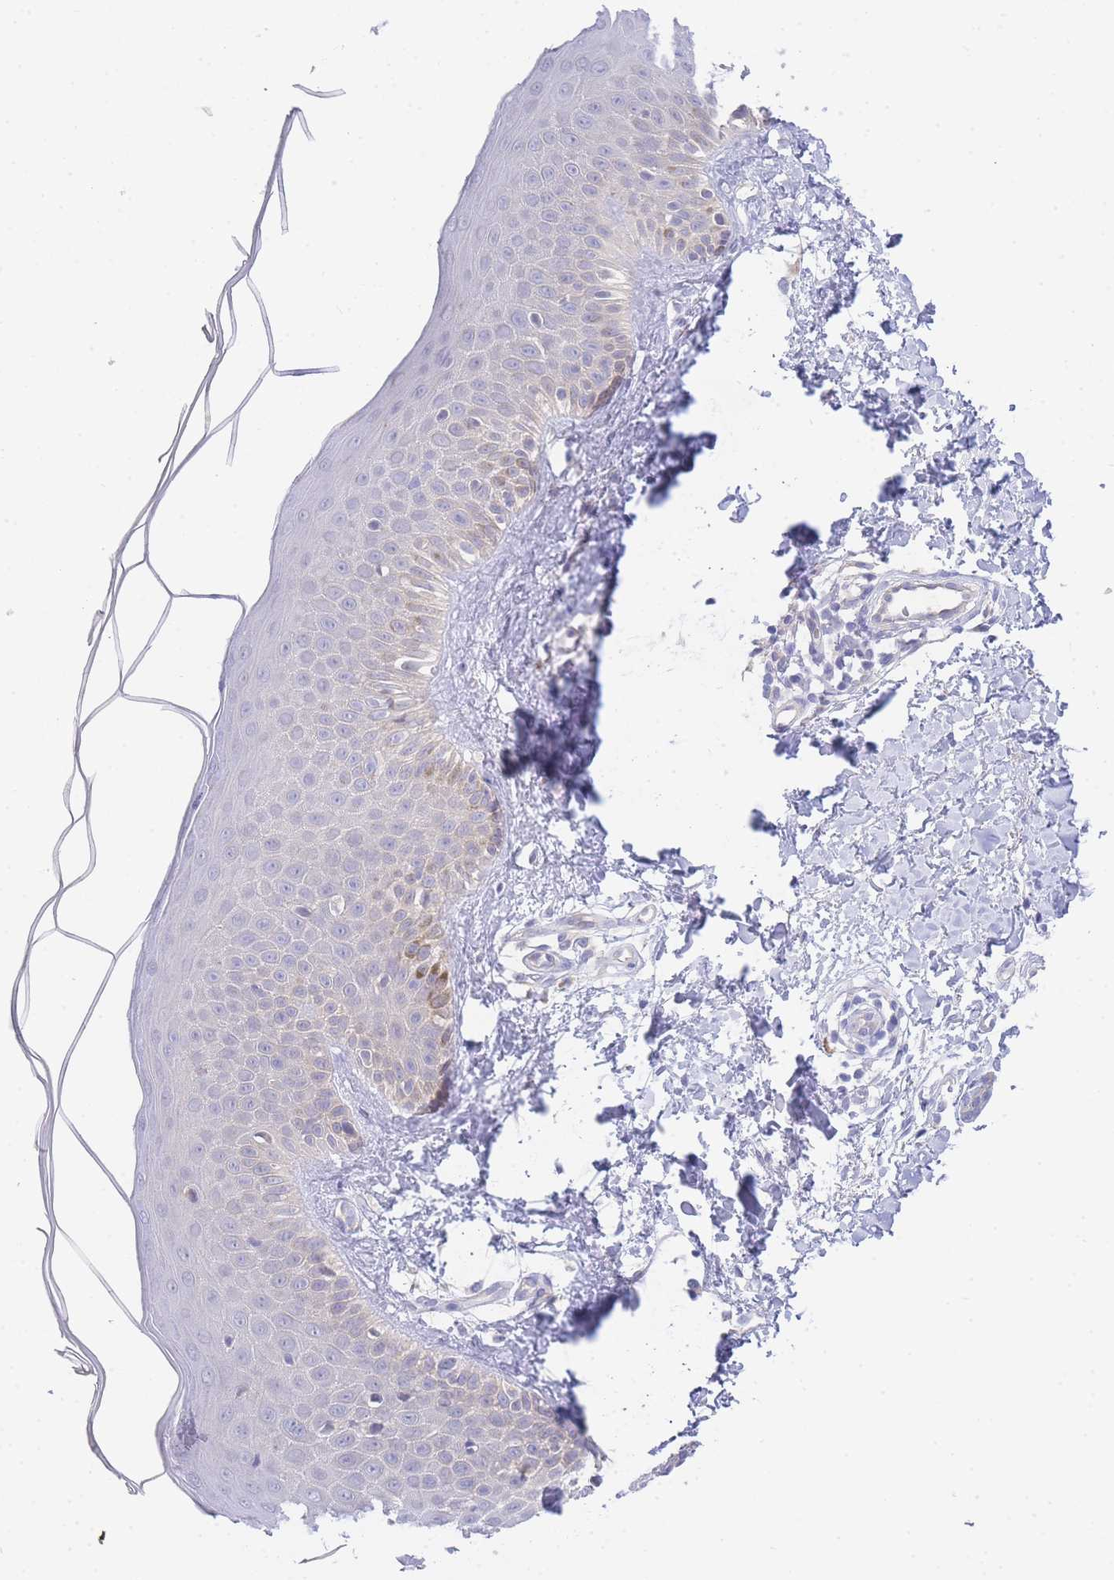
{"staining": {"intensity": "negative", "quantity": "none", "location": "none"}, "tissue": "skin", "cell_type": "Fibroblasts", "image_type": "normal", "snomed": [{"axis": "morphology", "description": "Normal tissue, NOS"}, {"axis": "topography", "description": "Skin"}], "caption": "DAB immunohistochemical staining of benign skin demonstrates no significant staining in fibroblasts.", "gene": "ZNF510", "patient": {"sex": "male", "age": 52}}